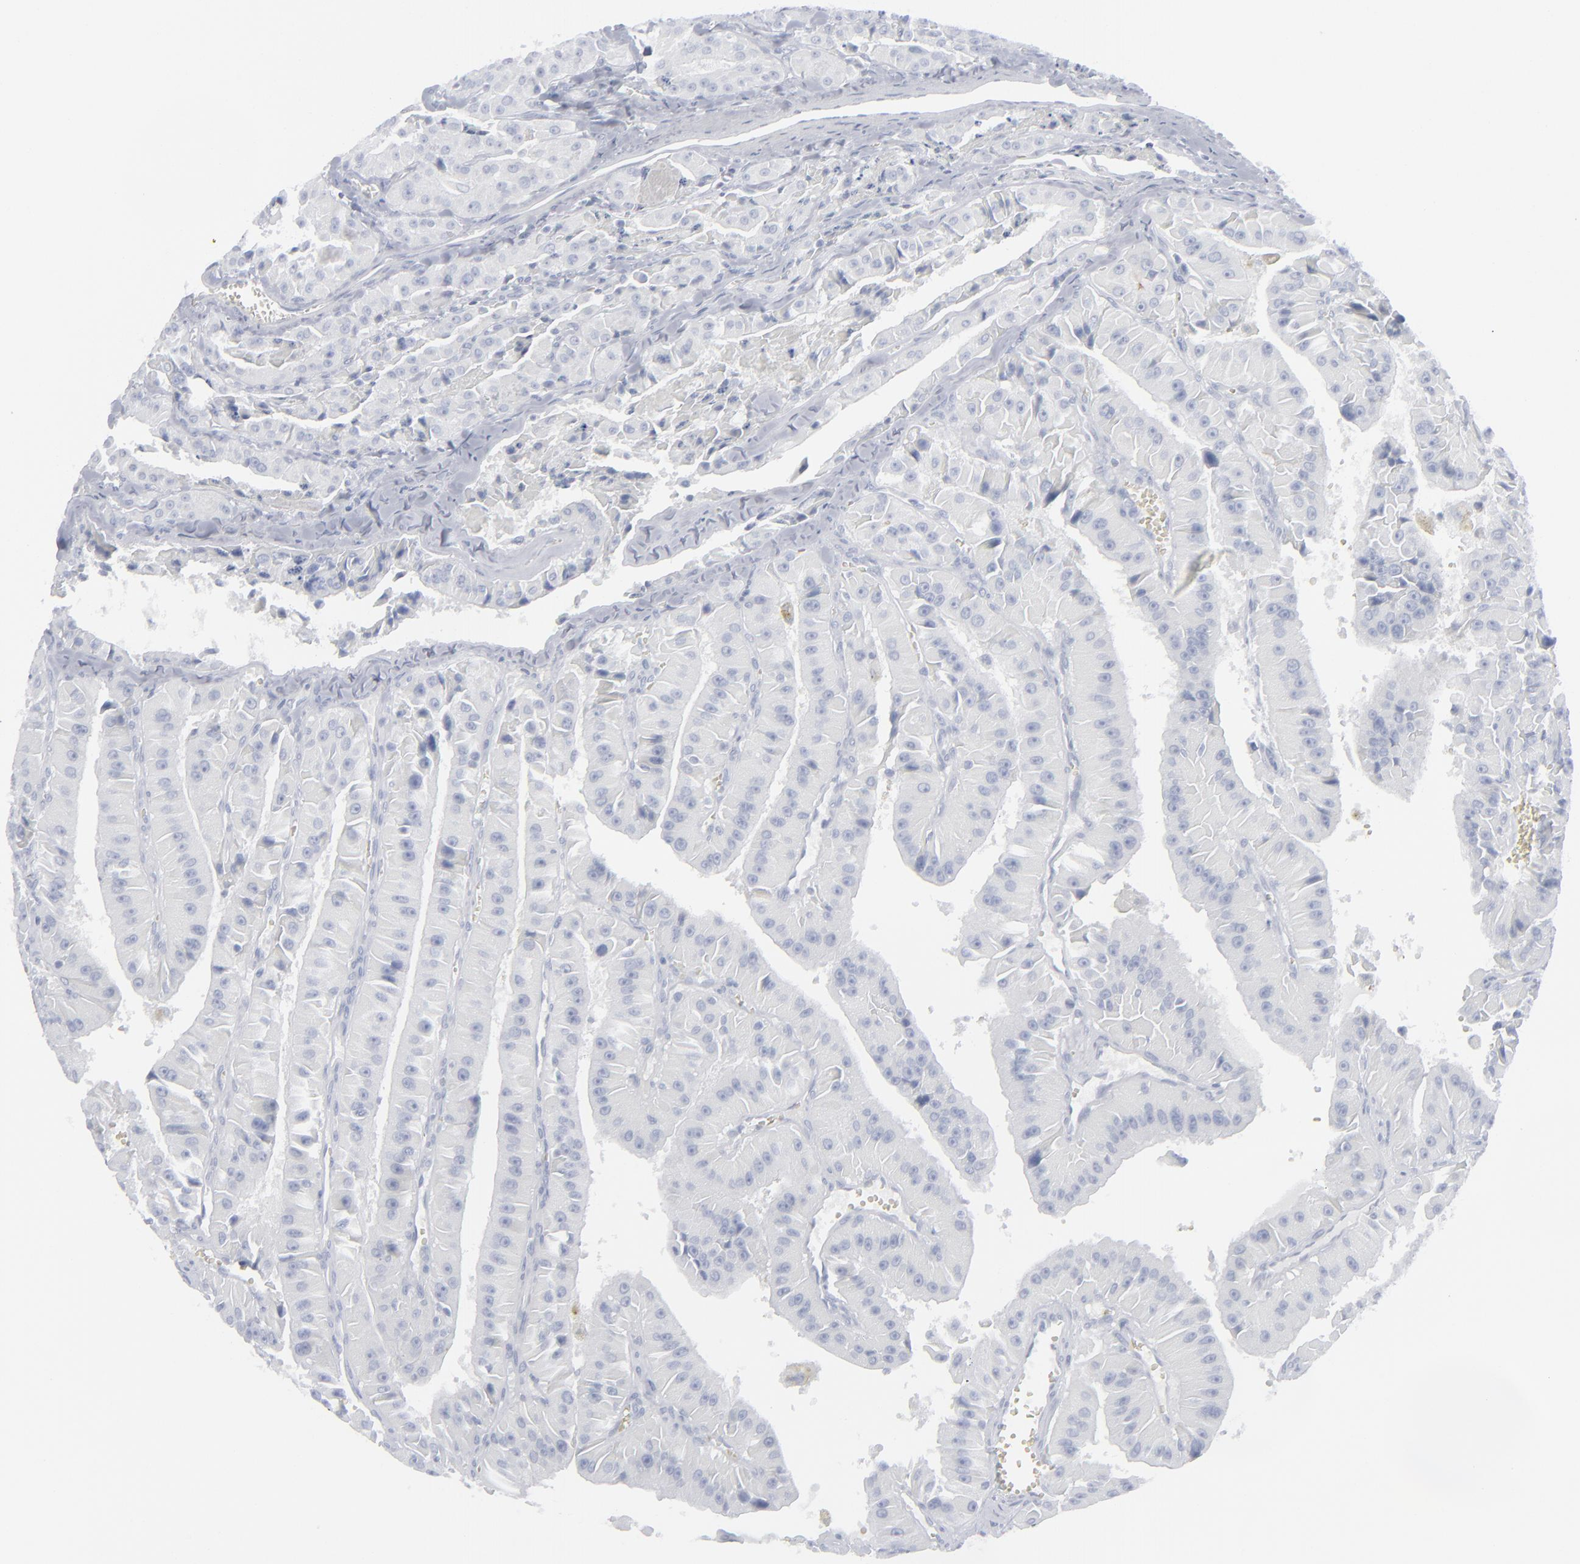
{"staining": {"intensity": "negative", "quantity": "none", "location": "none"}, "tissue": "thyroid cancer", "cell_type": "Tumor cells", "image_type": "cancer", "snomed": [{"axis": "morphology", "description": "Carcinoma, NOS"}, {"axis": "topography", "description": "Thyroid gland"}], "caption": "Immunohistochemistry micrograph of neoplastic tissue: human carcinoma (thyroid) stained with DAB (3,3'-diaminobenzidine) exhibits no significant protein positivity in tumor cells.", "gene": "MSLN", "patient": {"sex": "male", "age": 76}}